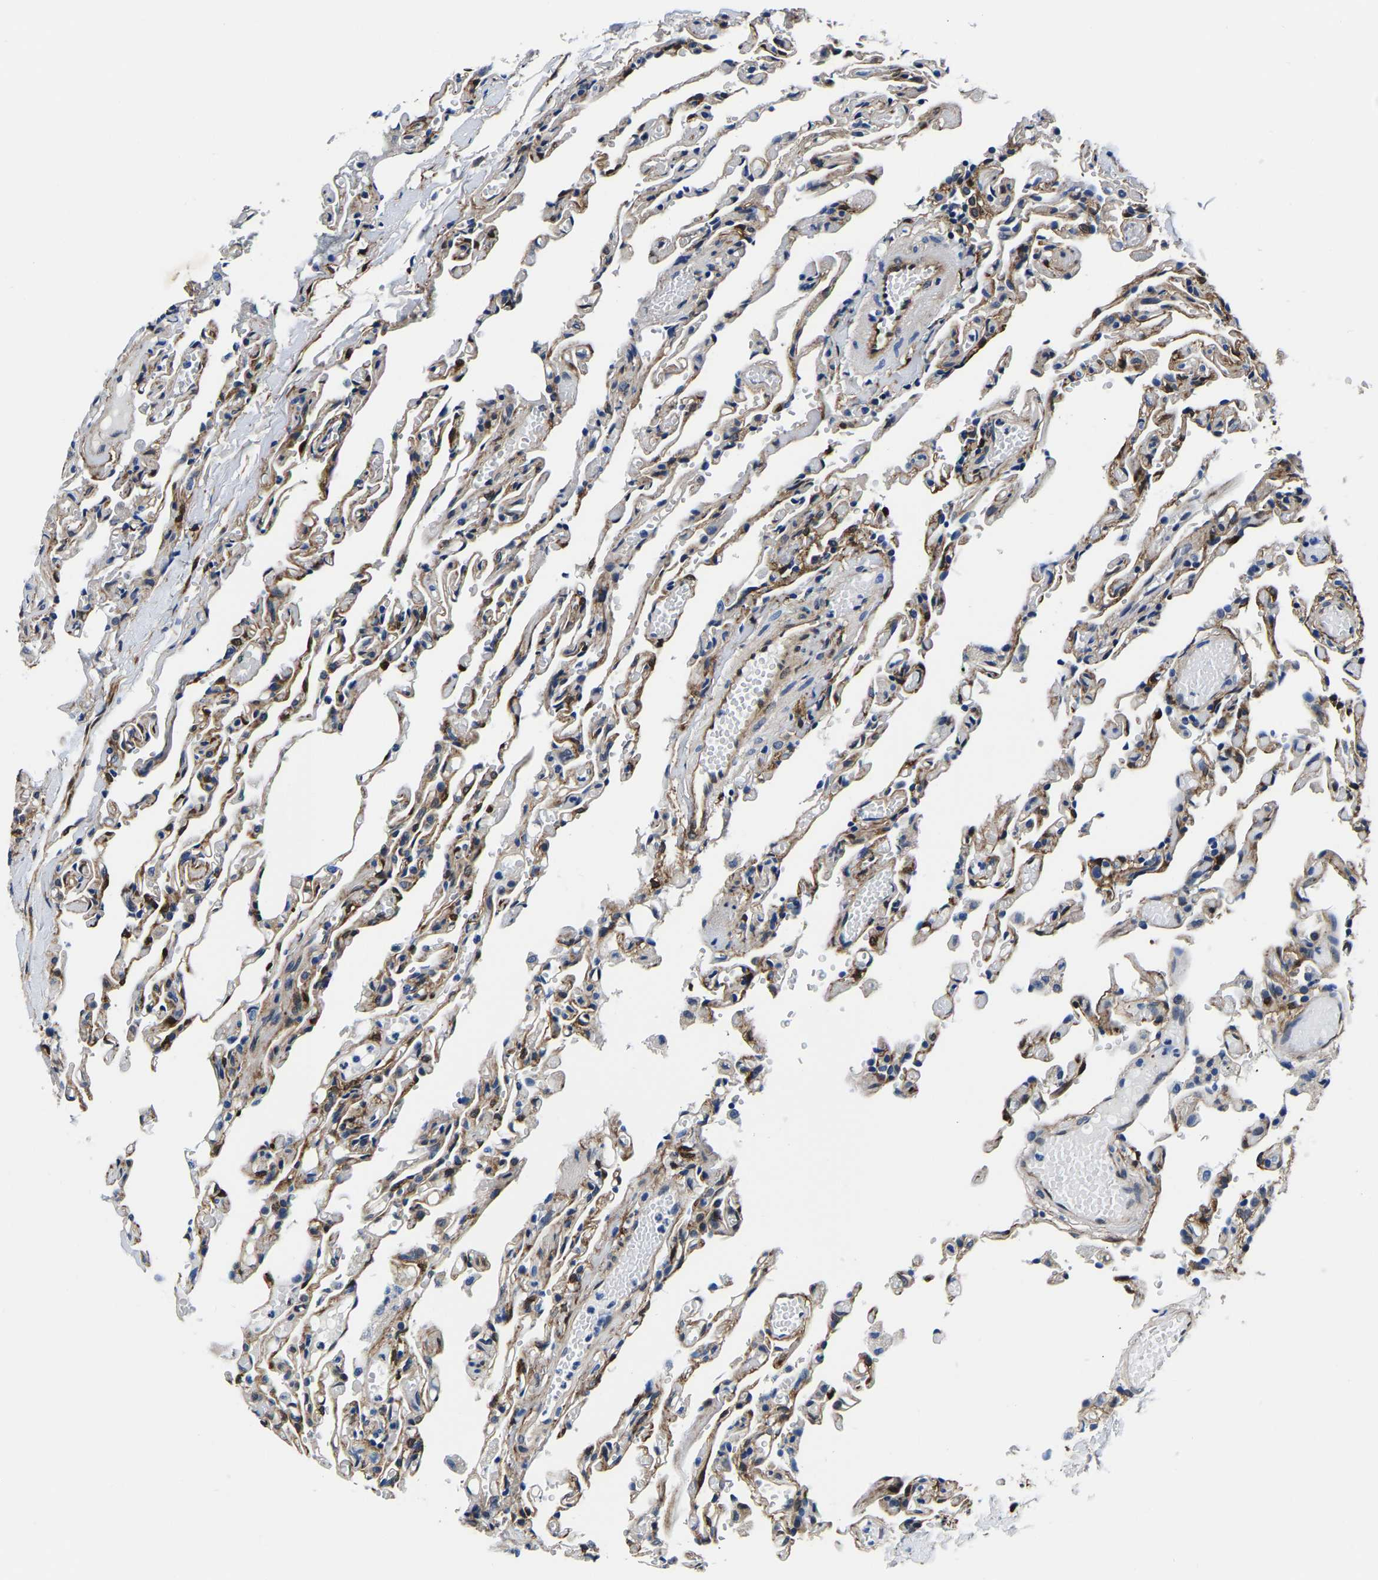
{"staining": {"intensity": "moderate", "quantity": "25%-75%", "location": "cytoplasmic/membranous"}, "tissue": "lung", "cell_type": "Alveolar cells", "image_type": "normal", "snomed": [{"axis": "morphology", "description": "Normal tissue, NOS"}, {"axis": "topography", "description": "Lung"}], "caption": "High-magnification brightfield microscopy of unremarkable lung stained with DAB (3,3'-diaminobenzidine) (brown) and counterstained with hematoxylin (blue). alveolar cells exhibit moderate cytoplasmic/membranous expression is seen in about25%-75% of cells.", "gene": "S100A13", "patient": {"sex": "male", "age": 21}}